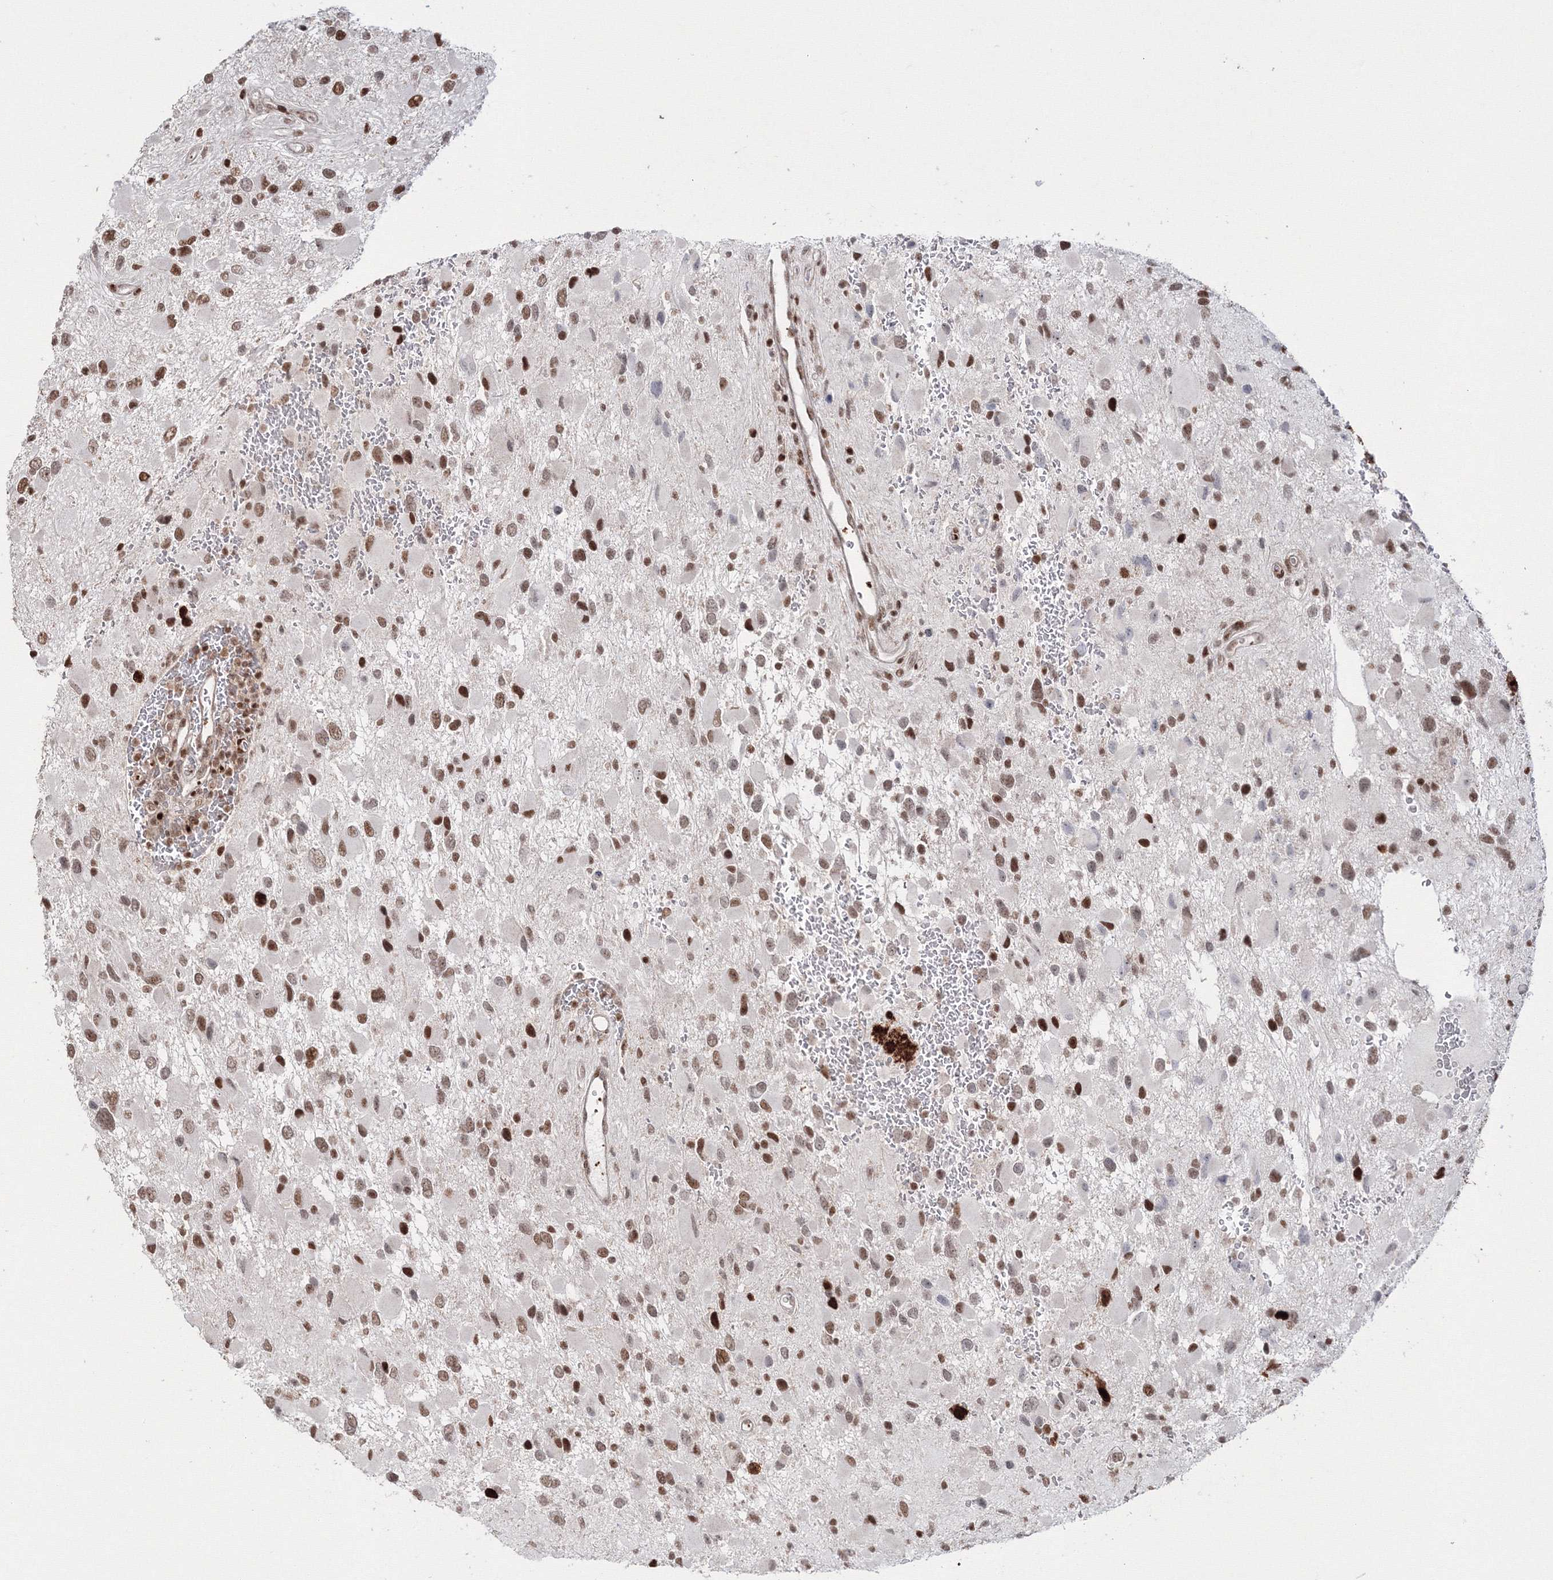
{"staining": {"intensity": "moderate", "quantity": ">75%", "location": "nuclear"}, "tissue": "glioma", "cell_type": "Tumor cells", "image_type": "cancer", "snomed": [{"axis": "morphology", "description": "Glioma, malignant, High grade"}, {"axis": "topography", "description": "Brain"}], "caption": "Human malignant glioma (high-grade) stained with a protein marker reveals moderate staining in tumor cells.", "gene": "LIG1", "patient": {"sex": "male", "age": 53}}